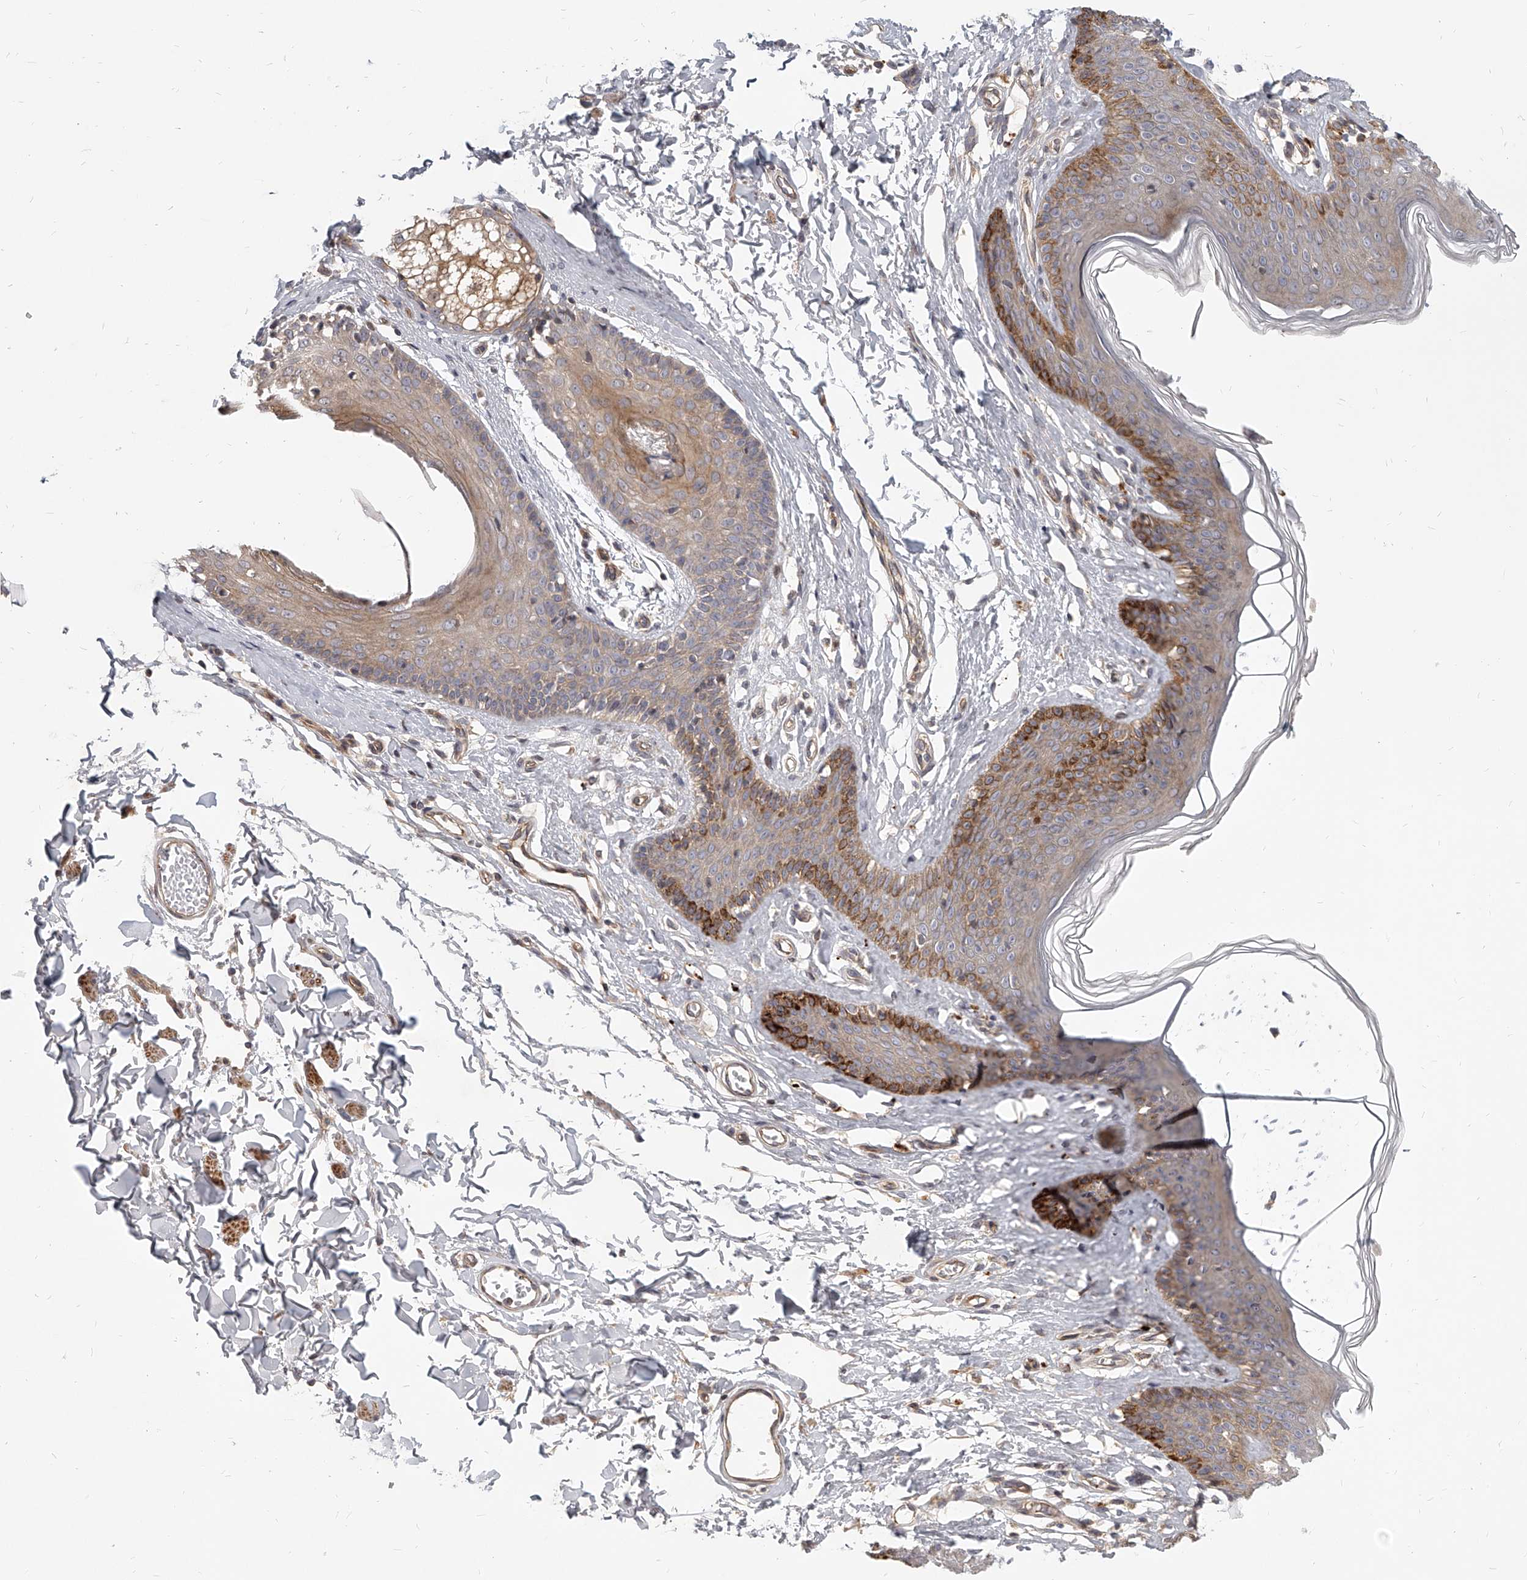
{"staining": {"intensity": "moderate", "quantity": ">75%", "location": "cytoplasmic/membranous"}, "tissue": "skin", "cell_type": "Epidermal cells", "image_type": "normal", "snomed": [{"axis": "morphology", "description": "Normal tissue, NOS"}, {"axis": "morphology", "description": "Squamous cell carcinoma, NOS"}, {"axis": "topography", "description": "Vulva"}], "caption": "Skin stained for a protein (brown) reveals moderate cytoplasmic/membranous positive expression in approximately >75% of epidermal cells.", "gene": "SLC37A1", "patient": {"sex": "female", "age": 85}}